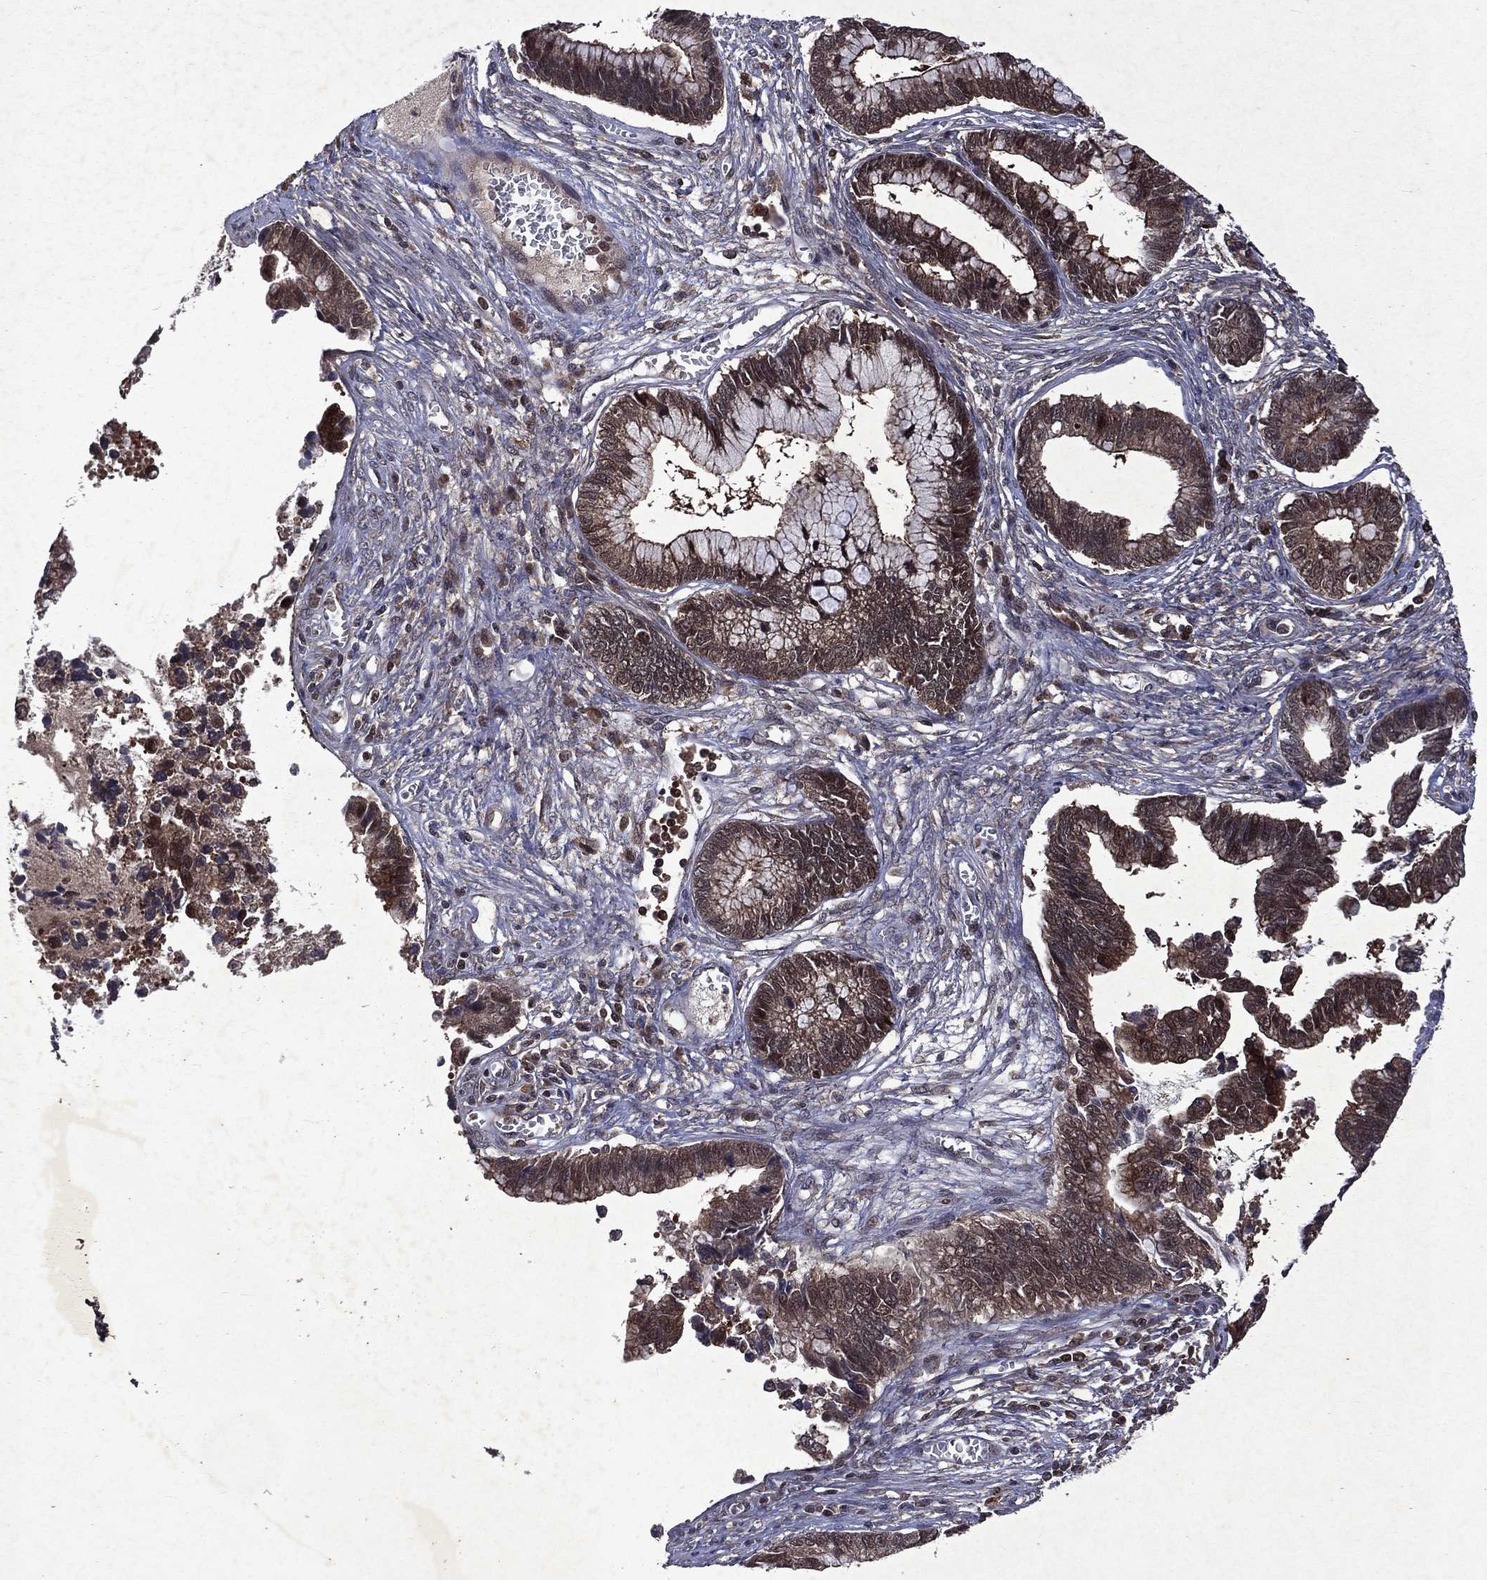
{"staining": {"intensity": "moderate", "quantity": ">75%", "location": "cytoplasmic/membranous"}, "tissue": "cervical cancer", "cell_type": "Tumor cells", "image_type": "cancer", "snomed": [{"axis": "morphology", "description": "Adenocarcinoma, NOS"}, {"axis": "topography", "description": "Cervix"}], "caption": "Moderate cytoplasmic/membranous protein staining is present in about >75% of tumor cells in adenocarcinoma (cervical). (DAB IHC with brightfield microscopy, high magnification).", "gene": "MTAP", "patient": {"sex": "female", "age": 44}}